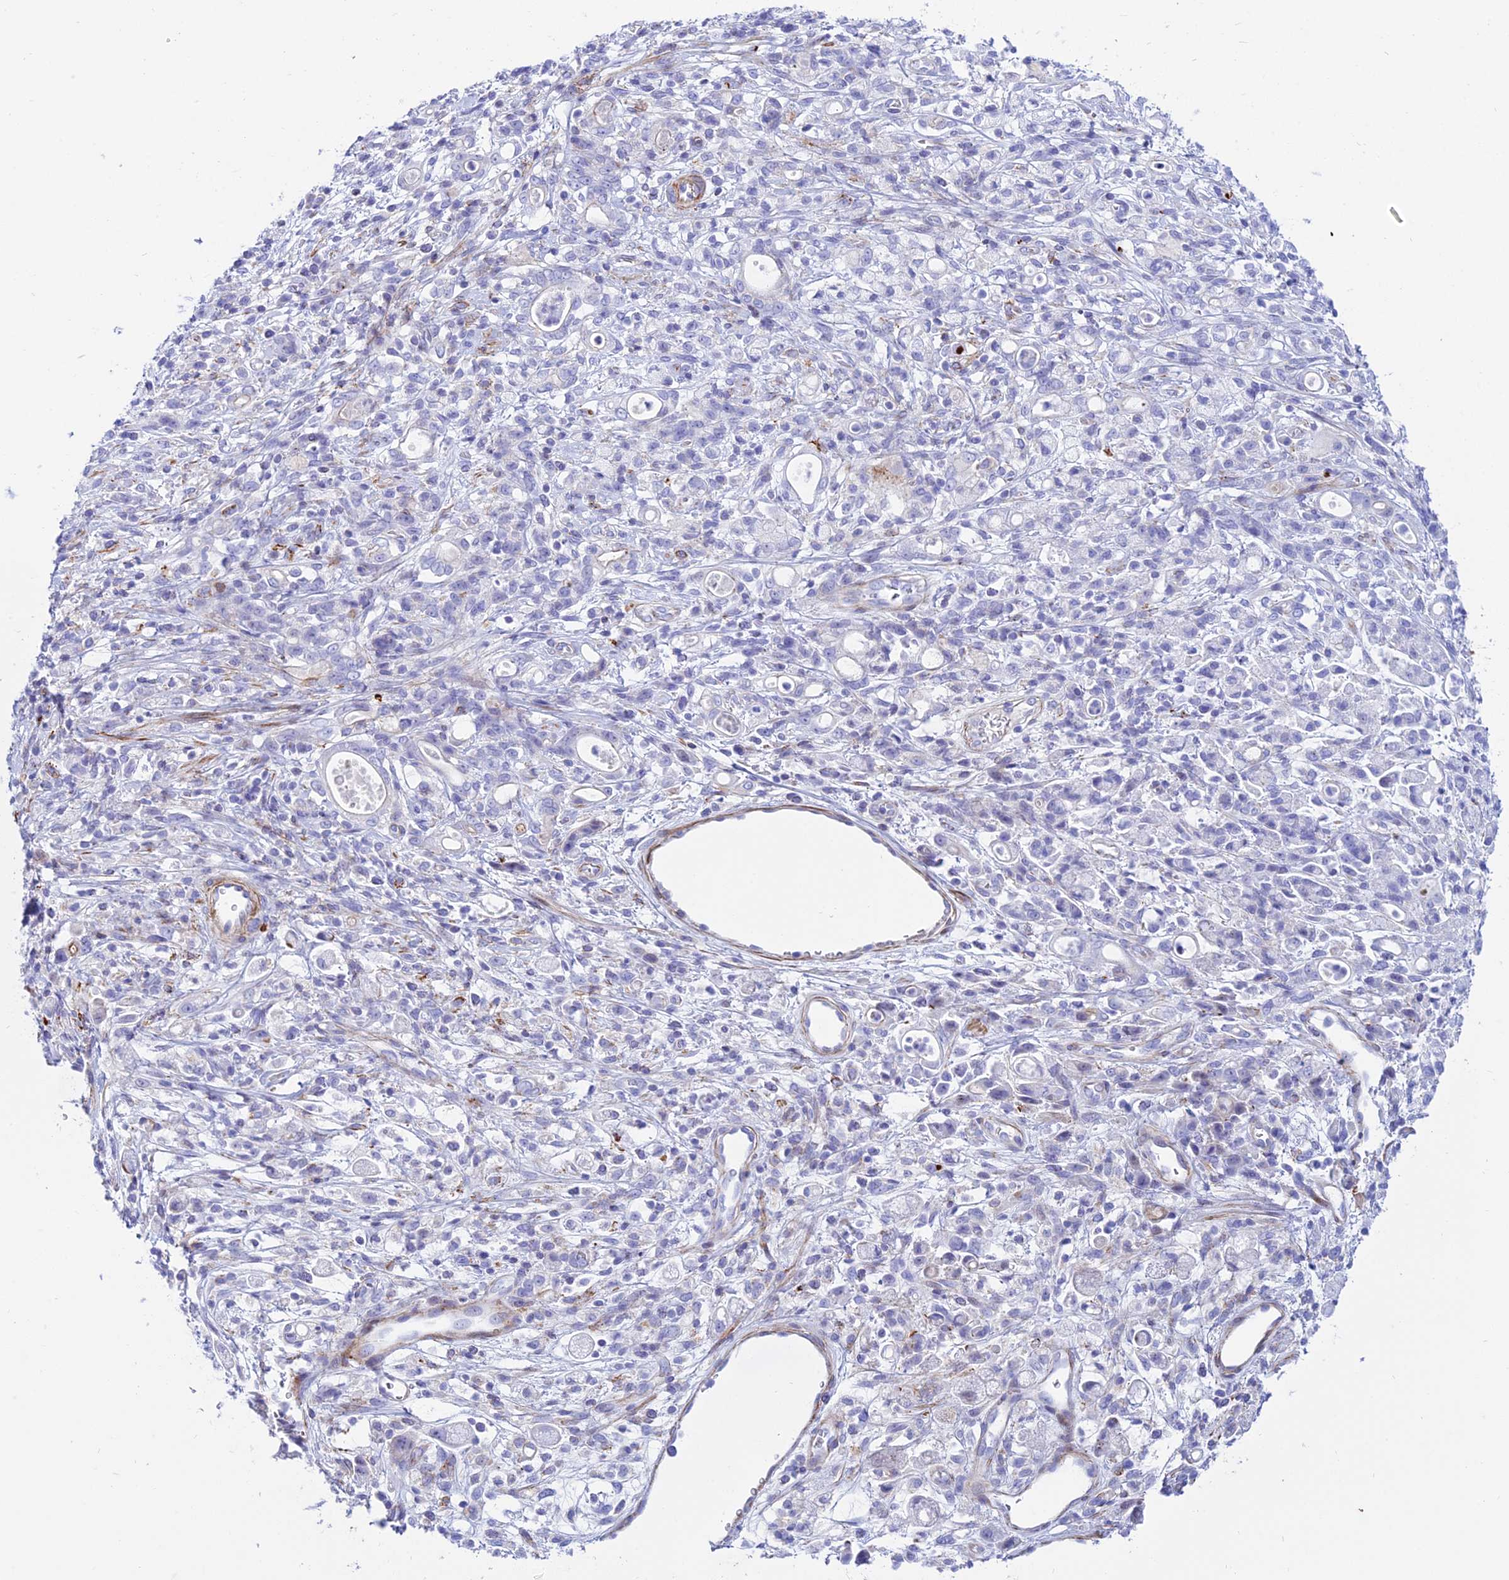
{"staining": {"intensity": "negative", "quantity": "none", "location": "none"}, "tissue": "stomach cancer", "cell_type": "Tumor cells", "image_type": "cancer", "snomed": [{"axis": "morphology", "description": "Adenocarcinoma, NOS"}, {"axis": "topography", "description": "Stomach"}], "caption": "Immunohistochemistry micrograph of adenocarcinoma (stomach) stained for a protein (brown), which shows no positivity in tumor cells.", "gene": "DLX1", "patient": {"sex": "female", "age": 60}}